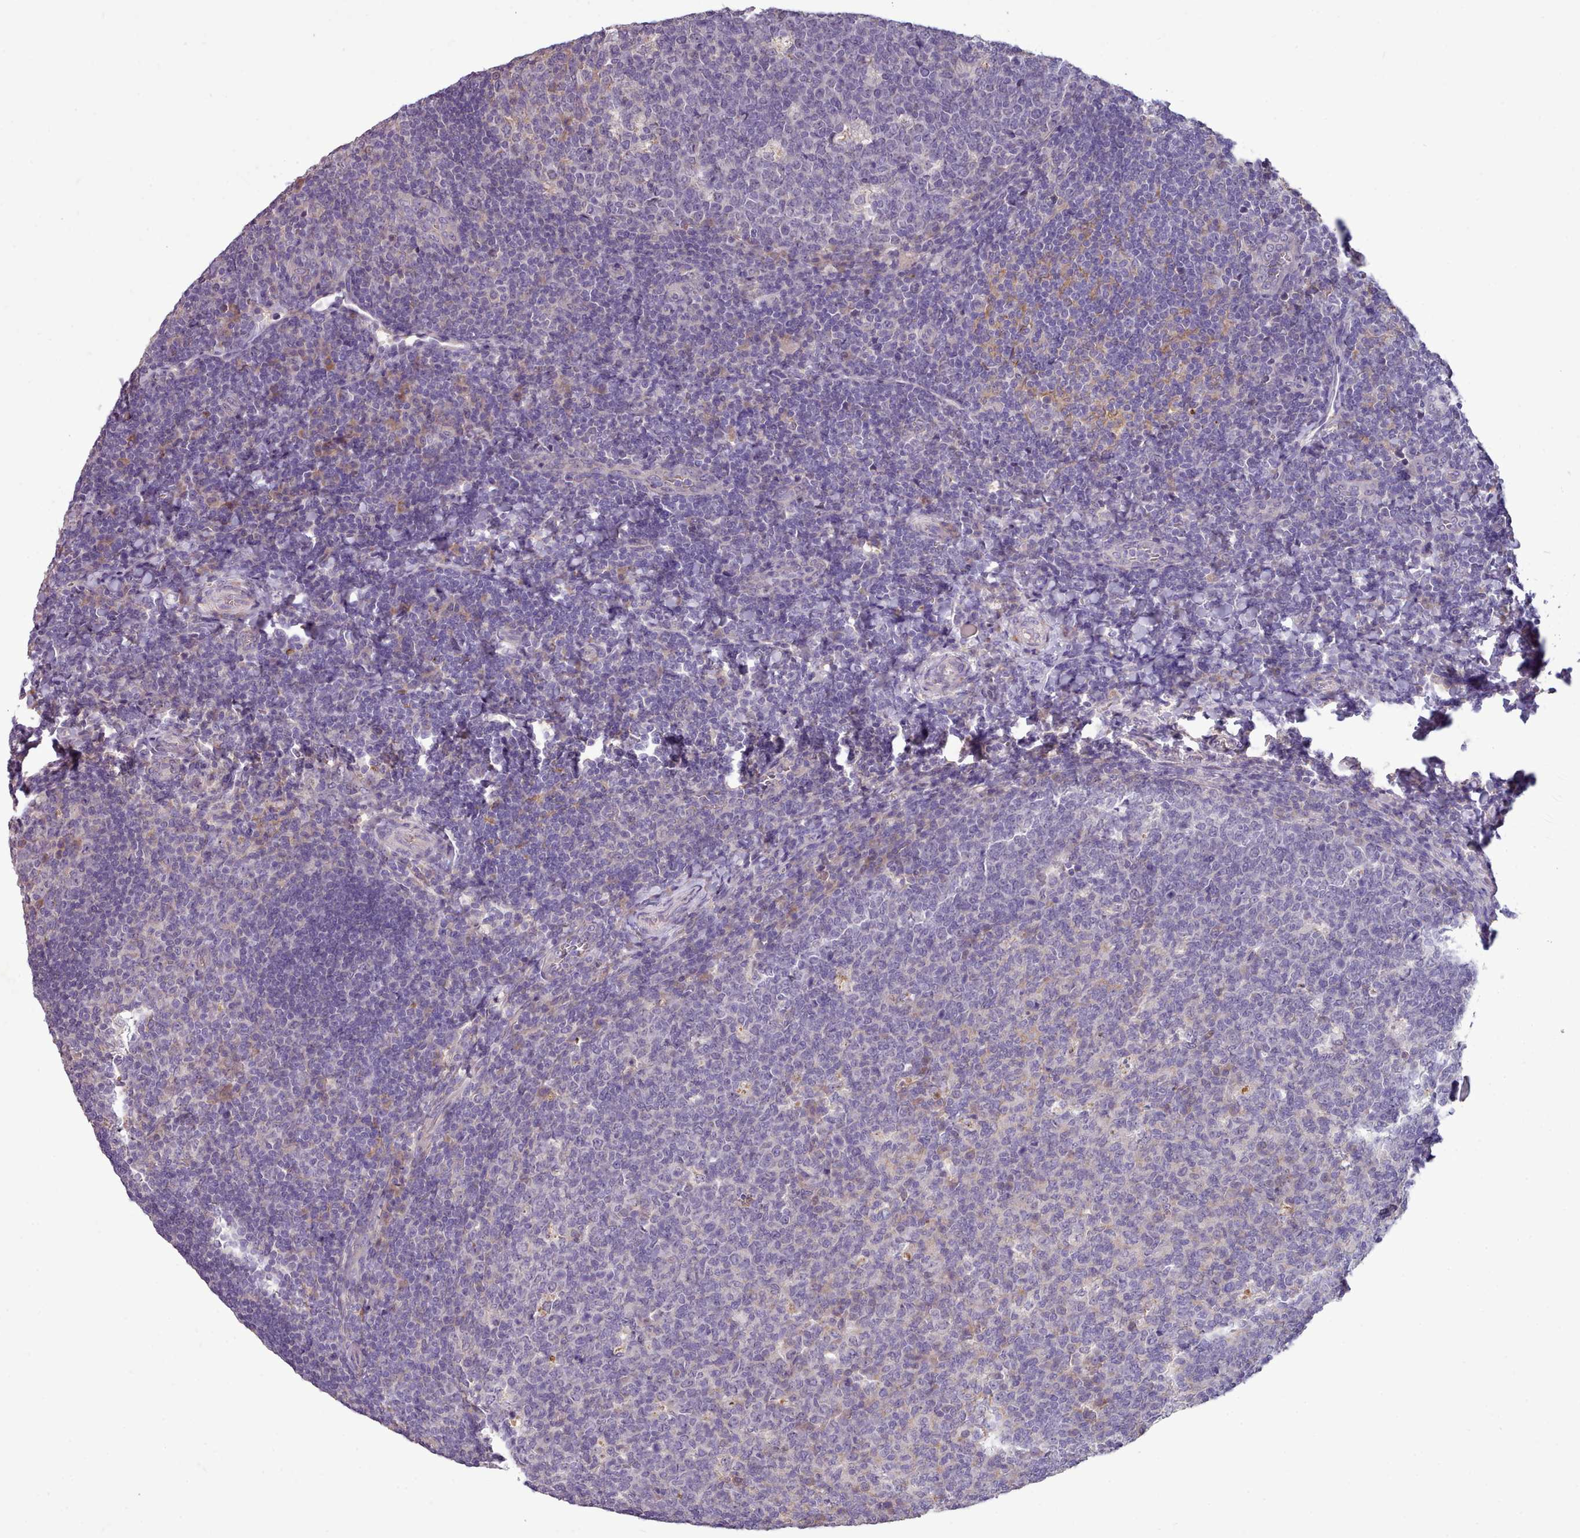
{"staining": {"intensity": "weak", "quantity": "<25%", "location": "cytoplasmic/membranous"}, "tissue": "tonsil", "cell_type": "Germinal center cells", "image_type": "normal", "snomed": [{"axis": "morphology", "description": "Normal tissue, NOS"}, {"axis": "topography", "description": "Tonsil"}], "caption": "Immunohistochemistry of benign tonsil reveals no expression in germinal center cells. Nuclei are stained in blue.", "gene": "DPF1", "patient": {"sex": "male", "age": 17}}